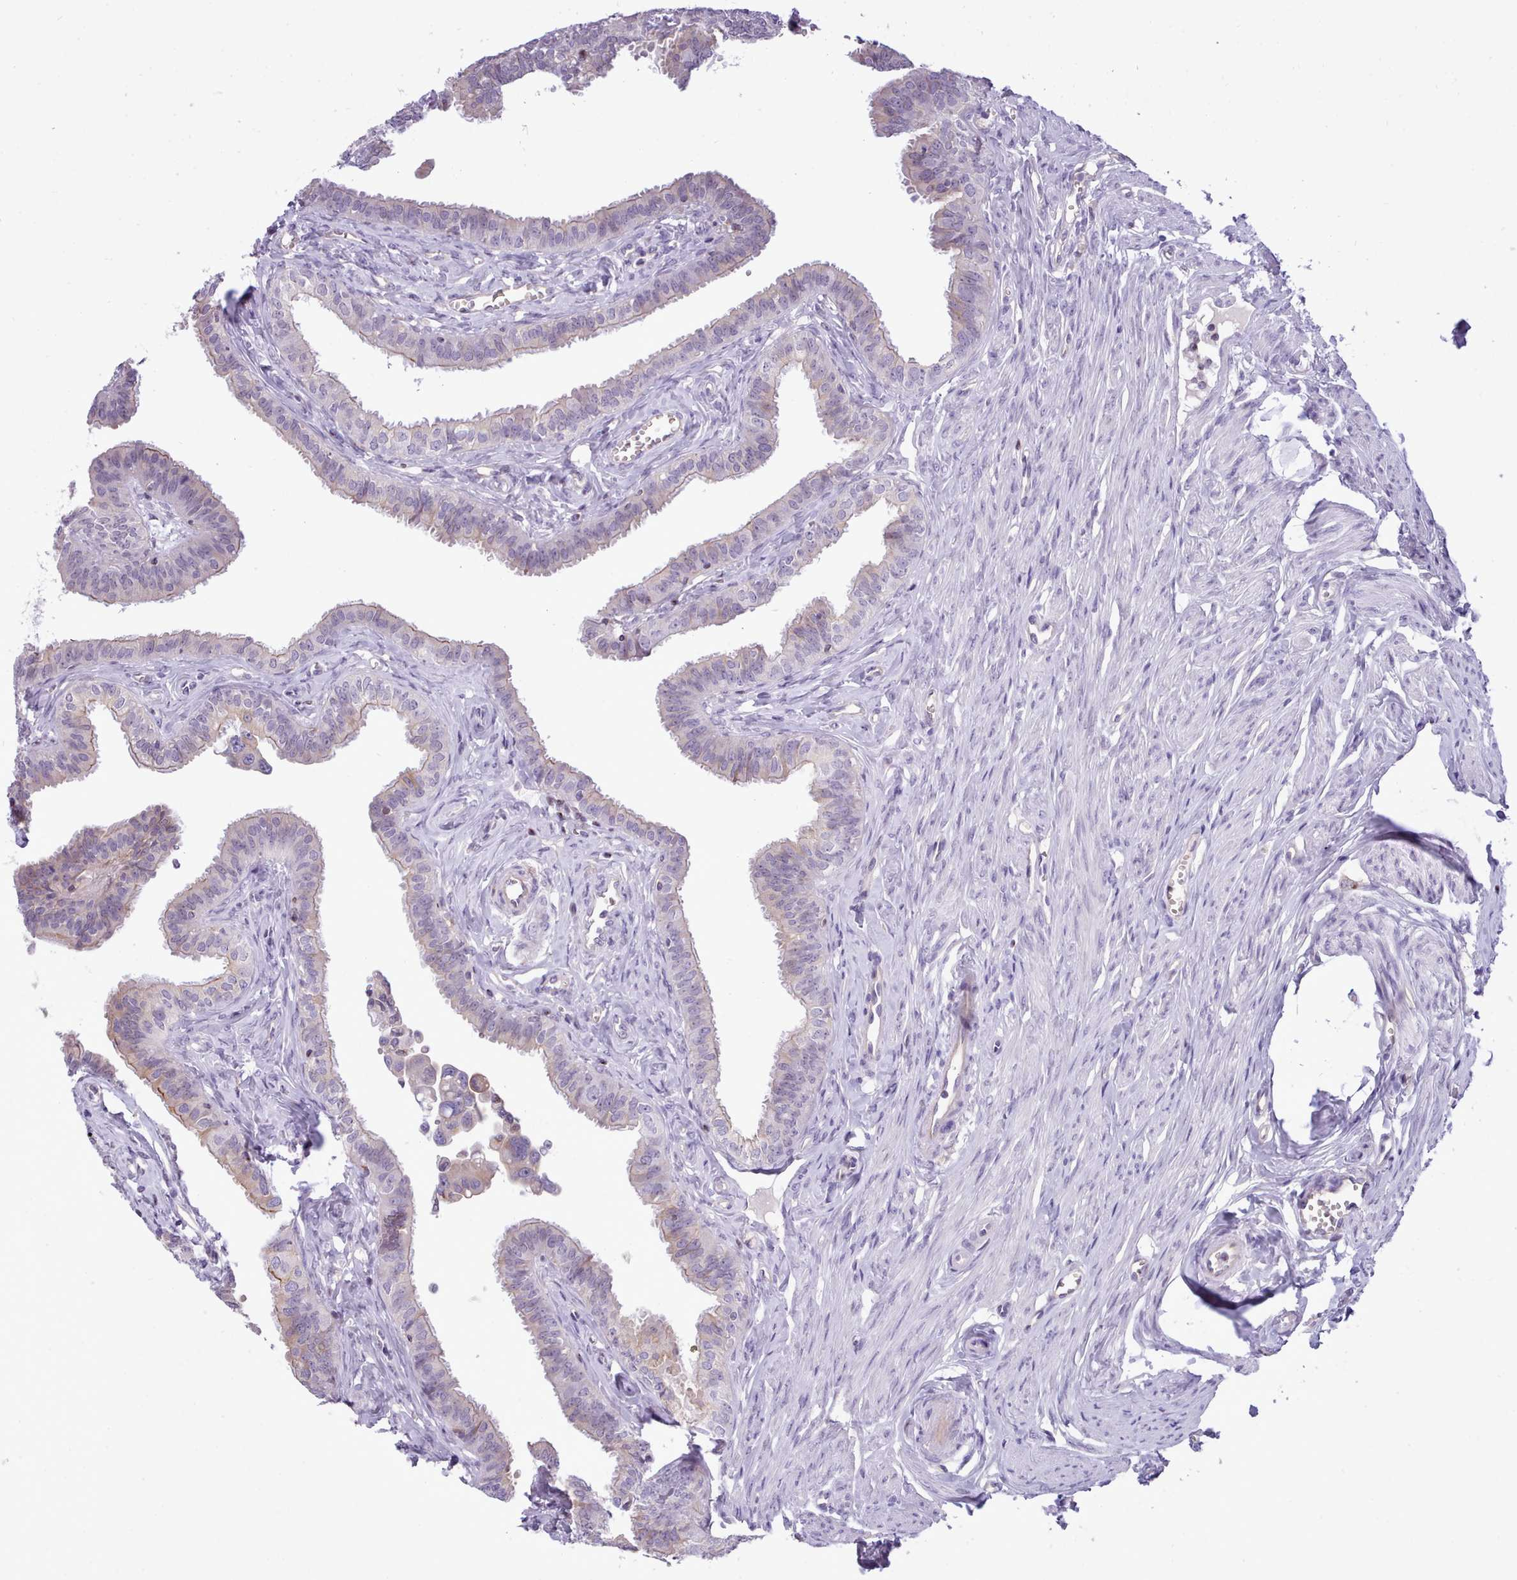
{"staining": {"intensity": "weak", "quantity": "25%-75%", "location": "cytoplasmic/membranous"}, "tissue": "fallopian tube", "cell_type": "Glandular cells", "image_type": "normal", "snomed": [{"axis": "morphology", "description": "Normal tissue, NOS"}, {"axis": "morphology", "description": "Carcinoma, NOS"}, {"axis": "topography", "description": "Fallopian tube"}, {"axis": "topography", "description": "Ovary"}], "caption": "Immunohistochemistry histopathology image of benign fallopian tube: fallopian tube stained using immunohistochemistry demonstrates low levels of weak protein expression localized specifically in the cytoplasmic/membranous of glandular cells, appearing as a cytoplasmic/membranous brown color.", "gene": "CYP2A13", "patient": {"sex": "female", "age": 59}}